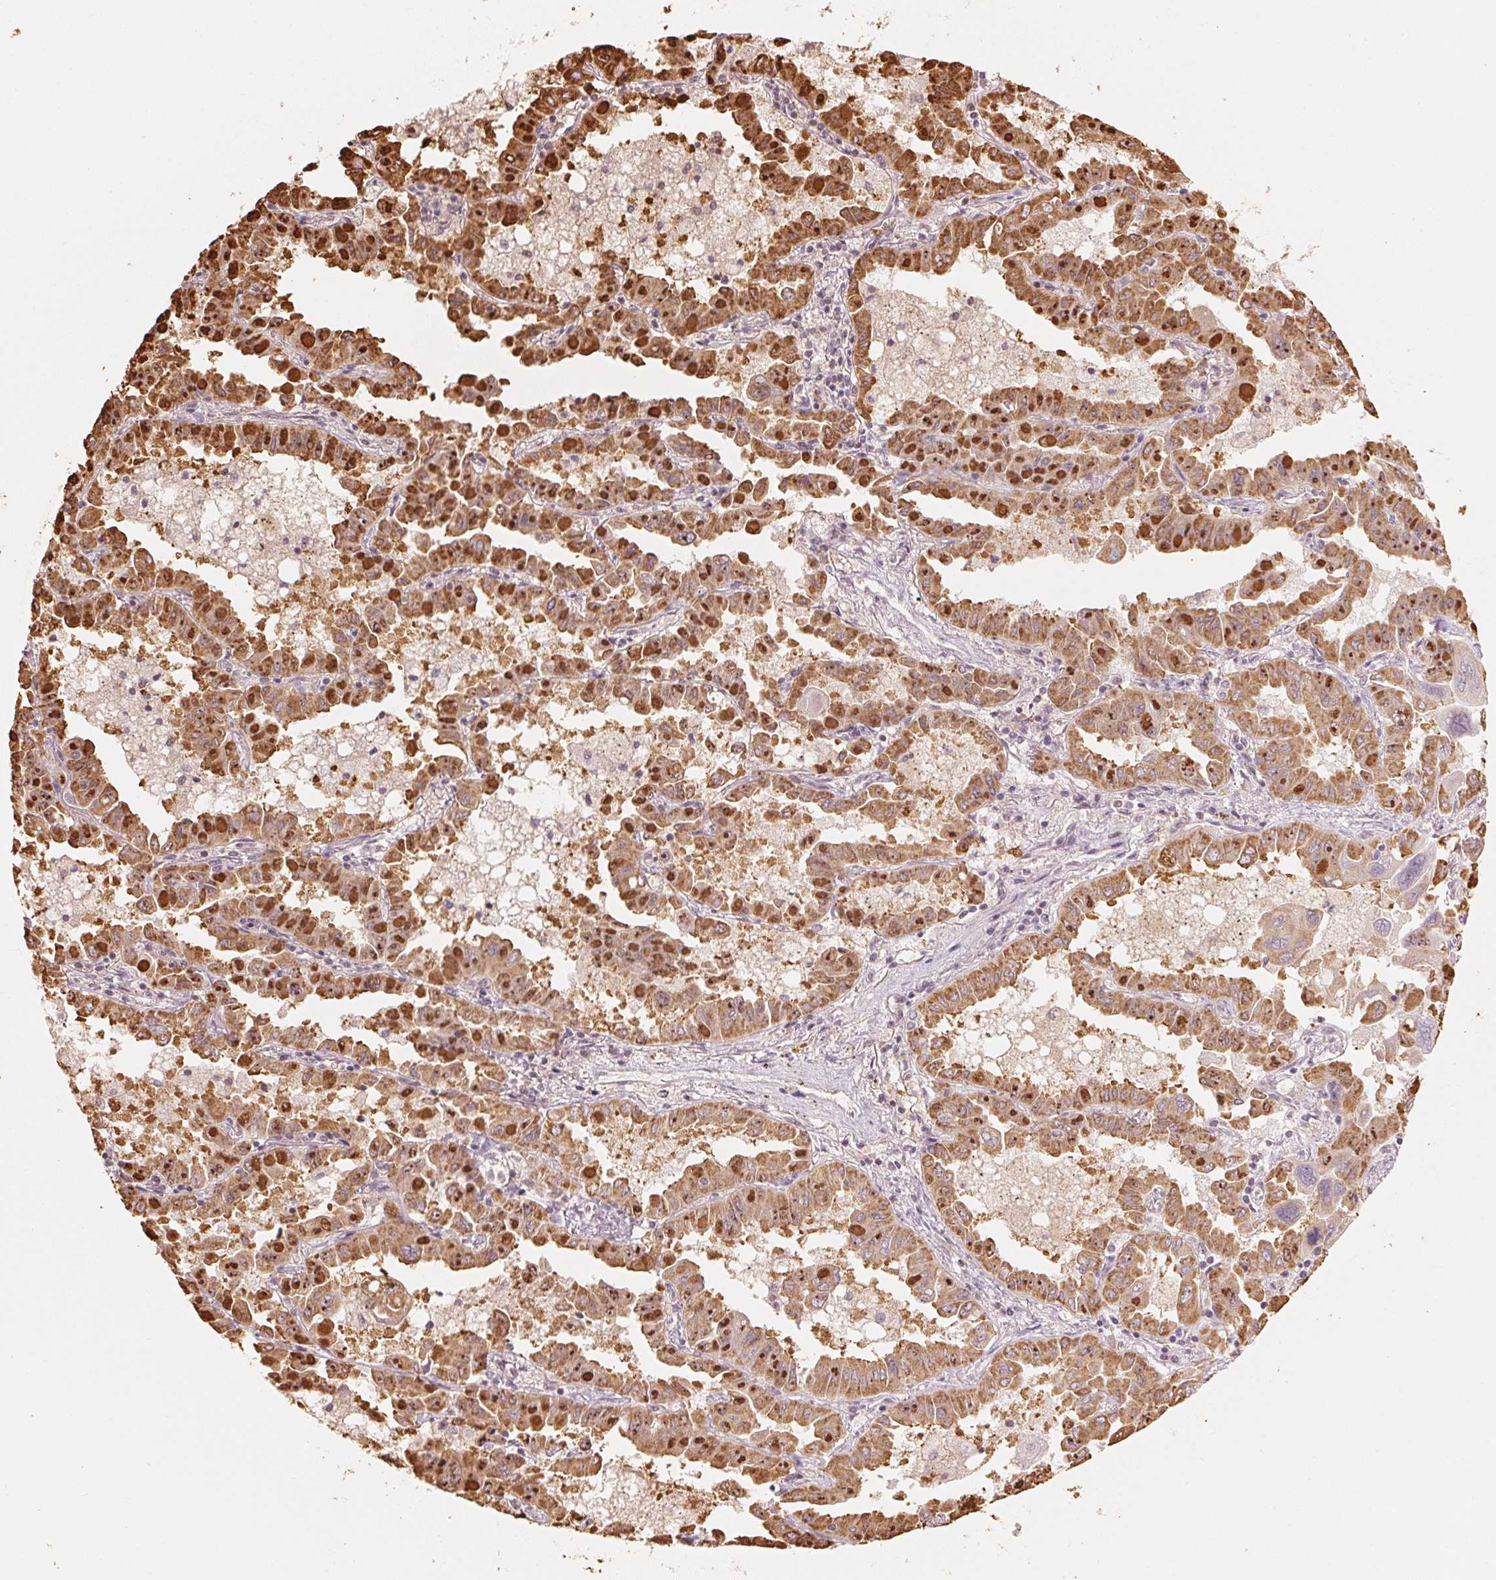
{"staining": {"intensity": "moderate", "quantity": ">75%", "location": "cytoplasmic/membranous,nuclear"}, "tissue": "lung cancer", "cell_type": "Tumor cells", "image_type": "cancer", "snomed": [{"axis": "morphology", "description": "Adenocarcinoma, NOS"}, {"axis": "topography", "description": "Lung"}], "caption": "Moderate cytoplasmic/membranous and nuclear protein positivity is identified in about >75% of tumor cells in adenocarcinoma (lung).", "gene": "PRKN", "patient": {"sex": "male", "age": 64}}